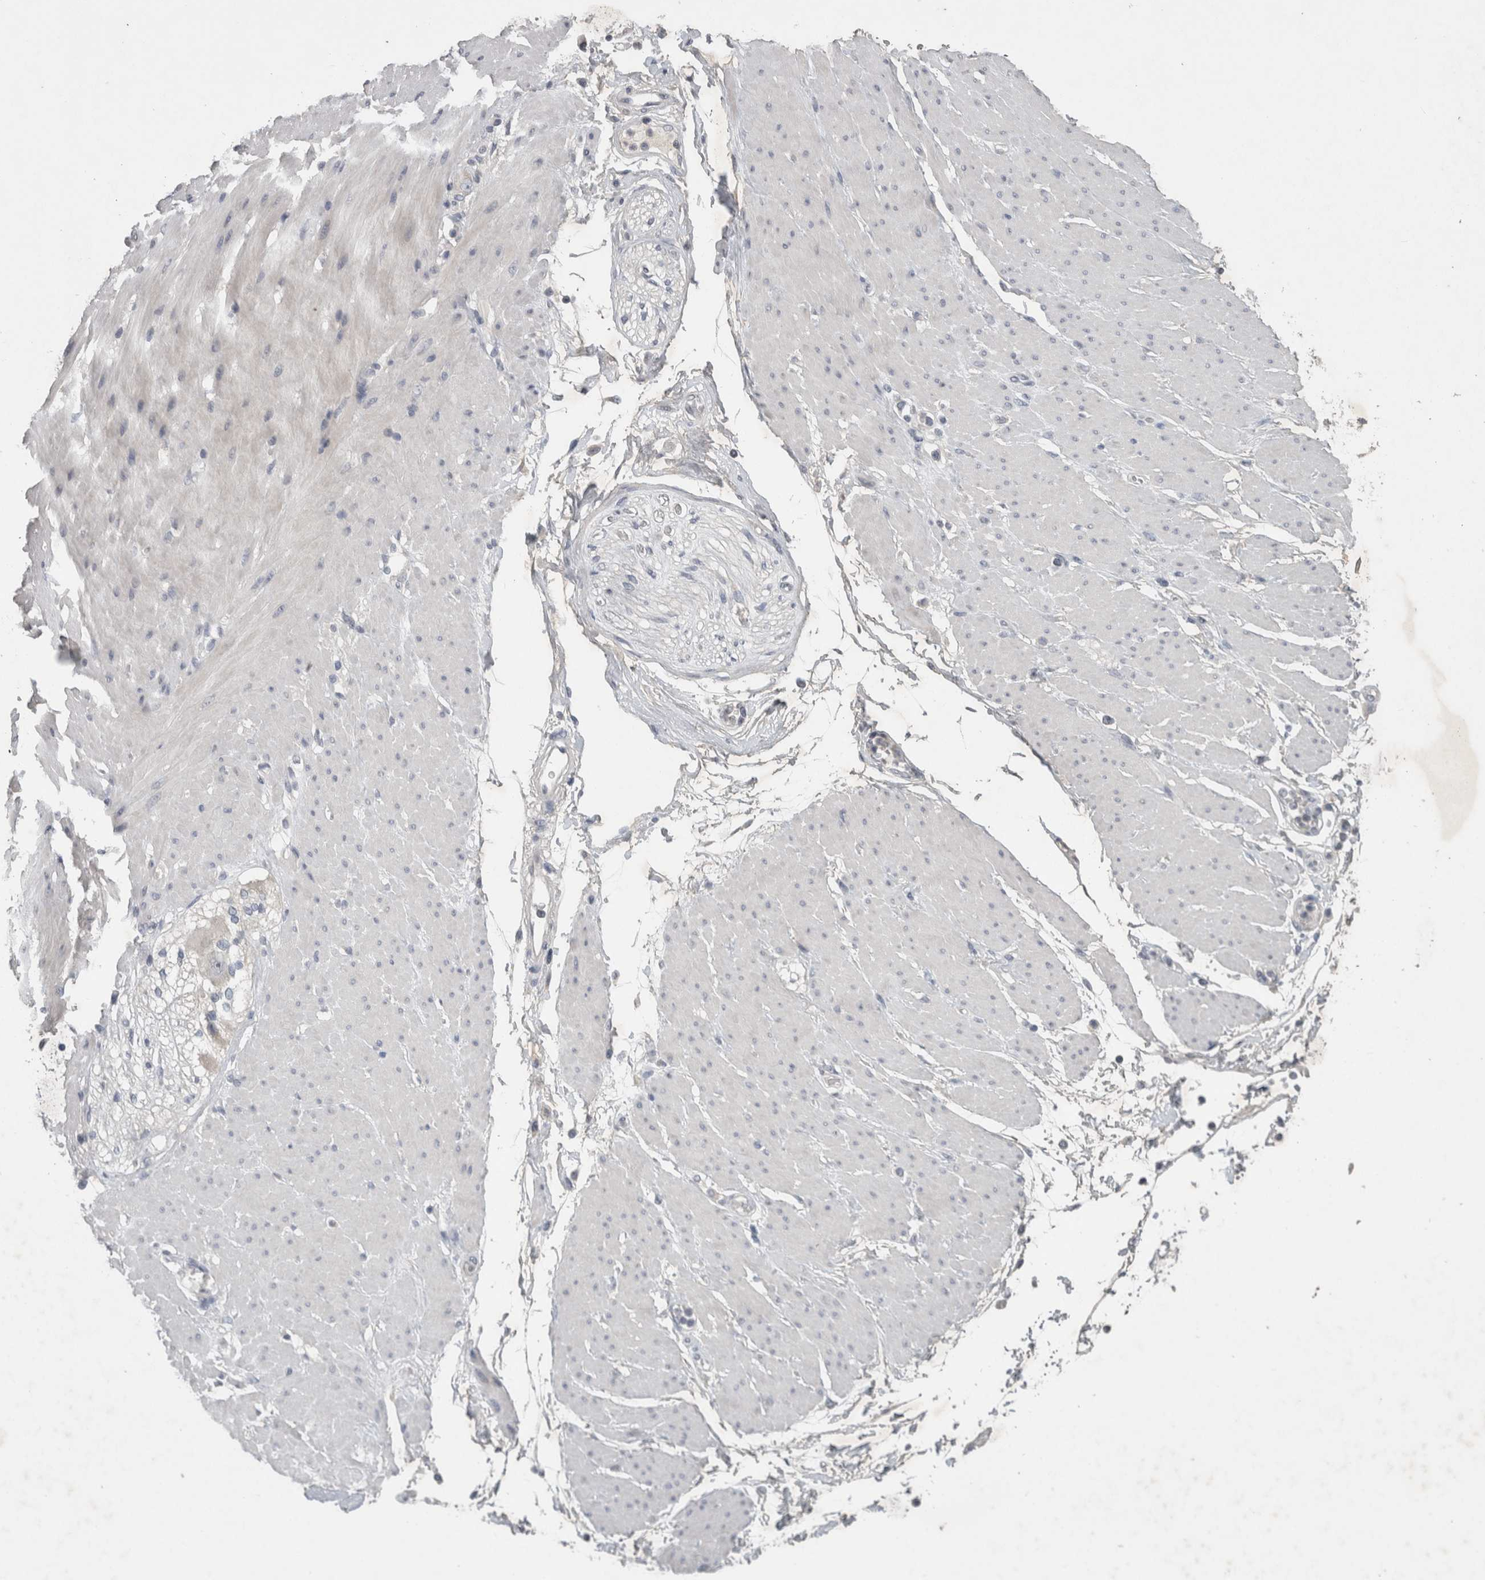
{"staining": {"intensity": "negative", "quantity": "none", "location": "none"}, "tissue": "adipose tissue", "cell_type": "Adipocytes", "image_type": "normal", "snomed": [{"axis": "morphology", "description": "Normal tissue, NOS"}, {"axis": "morphology", "description": "Adenocarcinoma, NOS"}, {"axis": "topography", "description": "Duodenum"}, {"axis": "topography", "description": "Peripheral nerve tissue"}], "caption": "The histopathology image demonstrates no staining of adipocytes in normal adipose tissue.", "gene": "SLC22A11", "patient": {"sex": "female", "age": 60}}